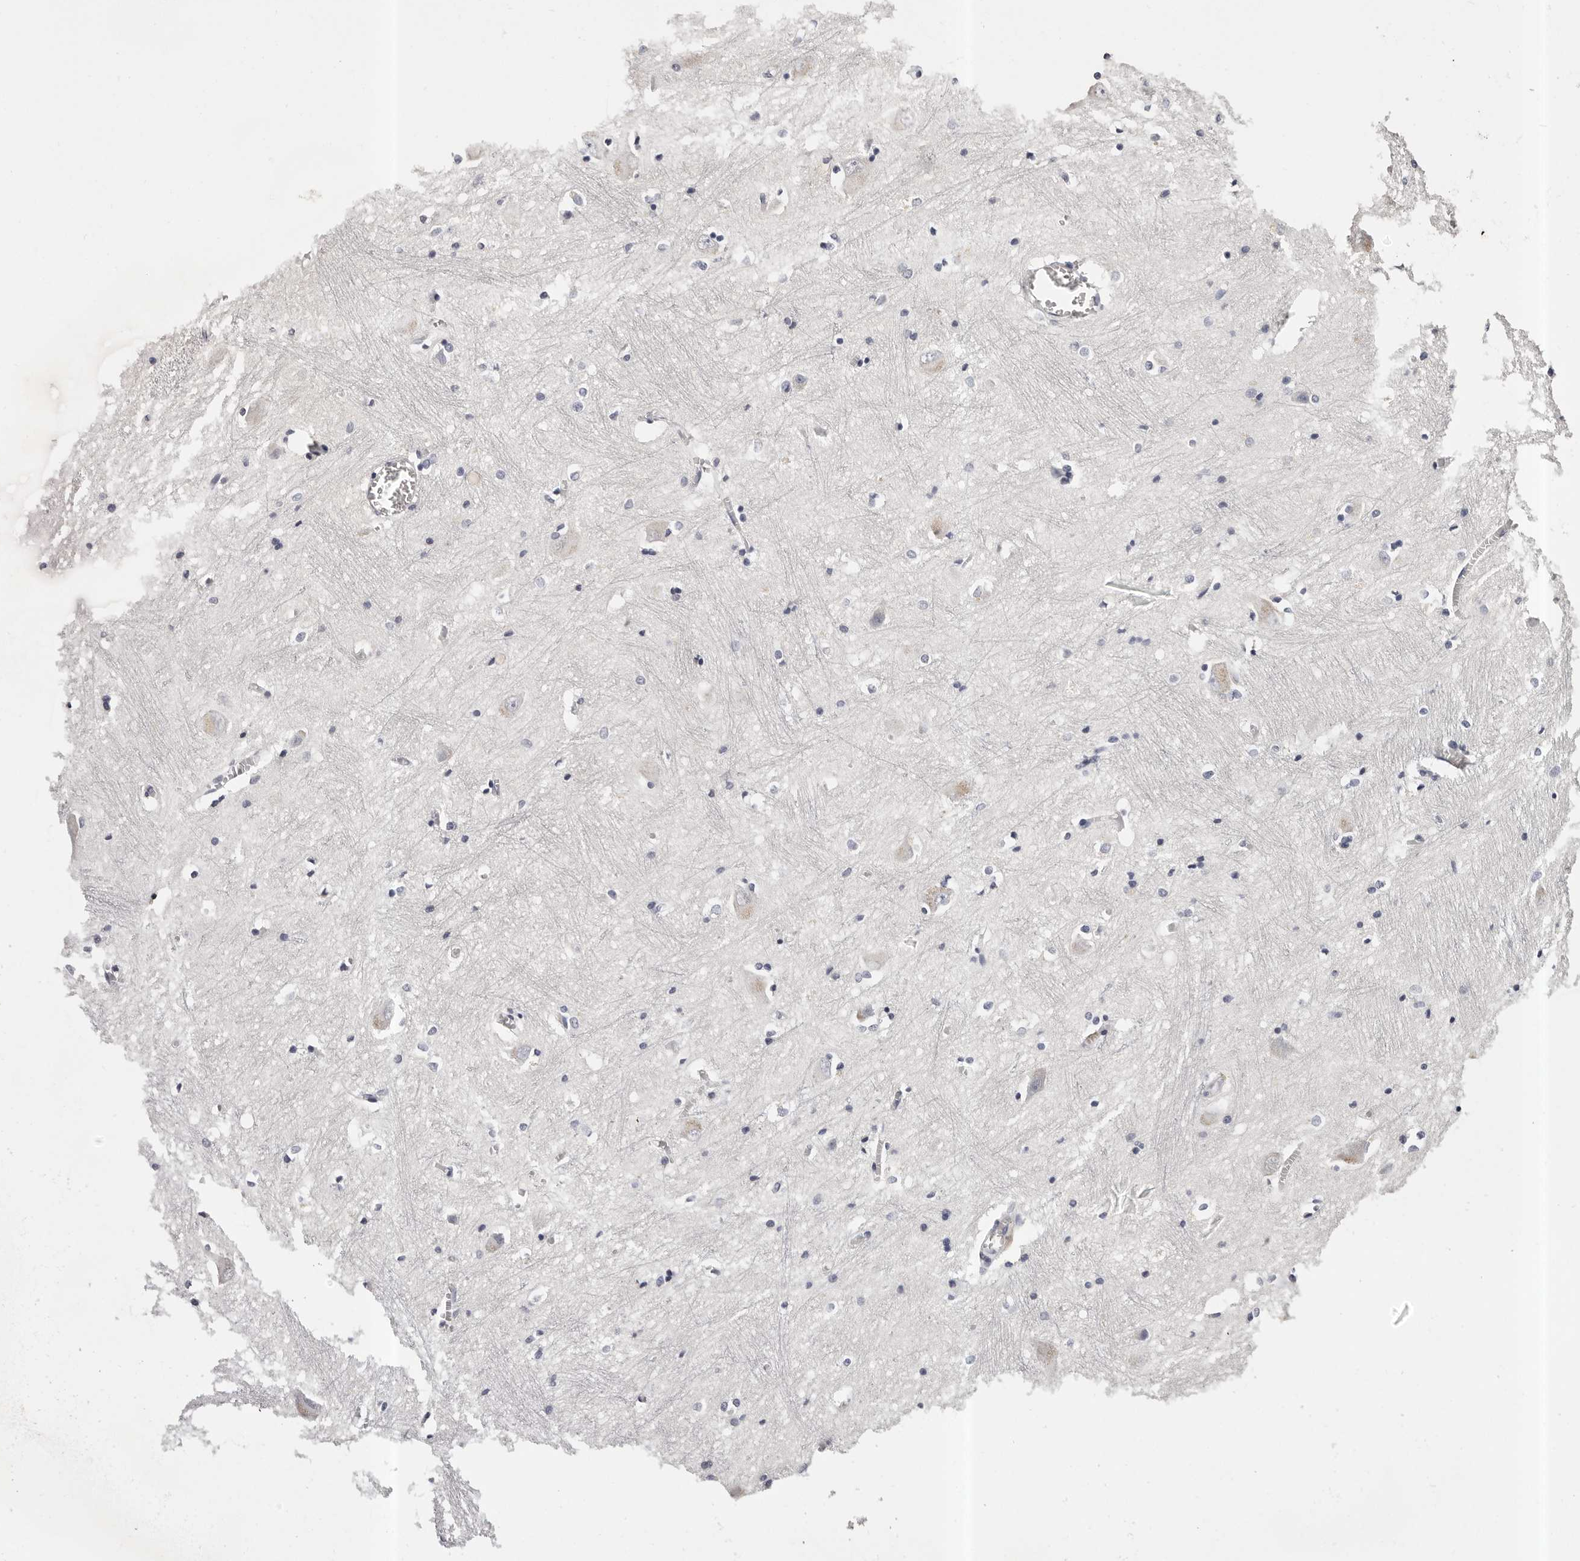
{"staining": {"intensity": "negative", "quantity": "none", "location": "none"}, "tissue": "caudate", "cell_type": "Glial cells", "image_type": "normal", "snomed": [{"axis": "morphology", "description": "Normal tissue, NOS"}, {"axis": "topography", "description": "Lateral ventricle wall"}], "caption": "IHC image of unremarkable caudate: caudate stained with DAB reveals no significant protein expression in glial cells.", "gene": "ROM1", "patient": {"sex": "male", "age": 37}}